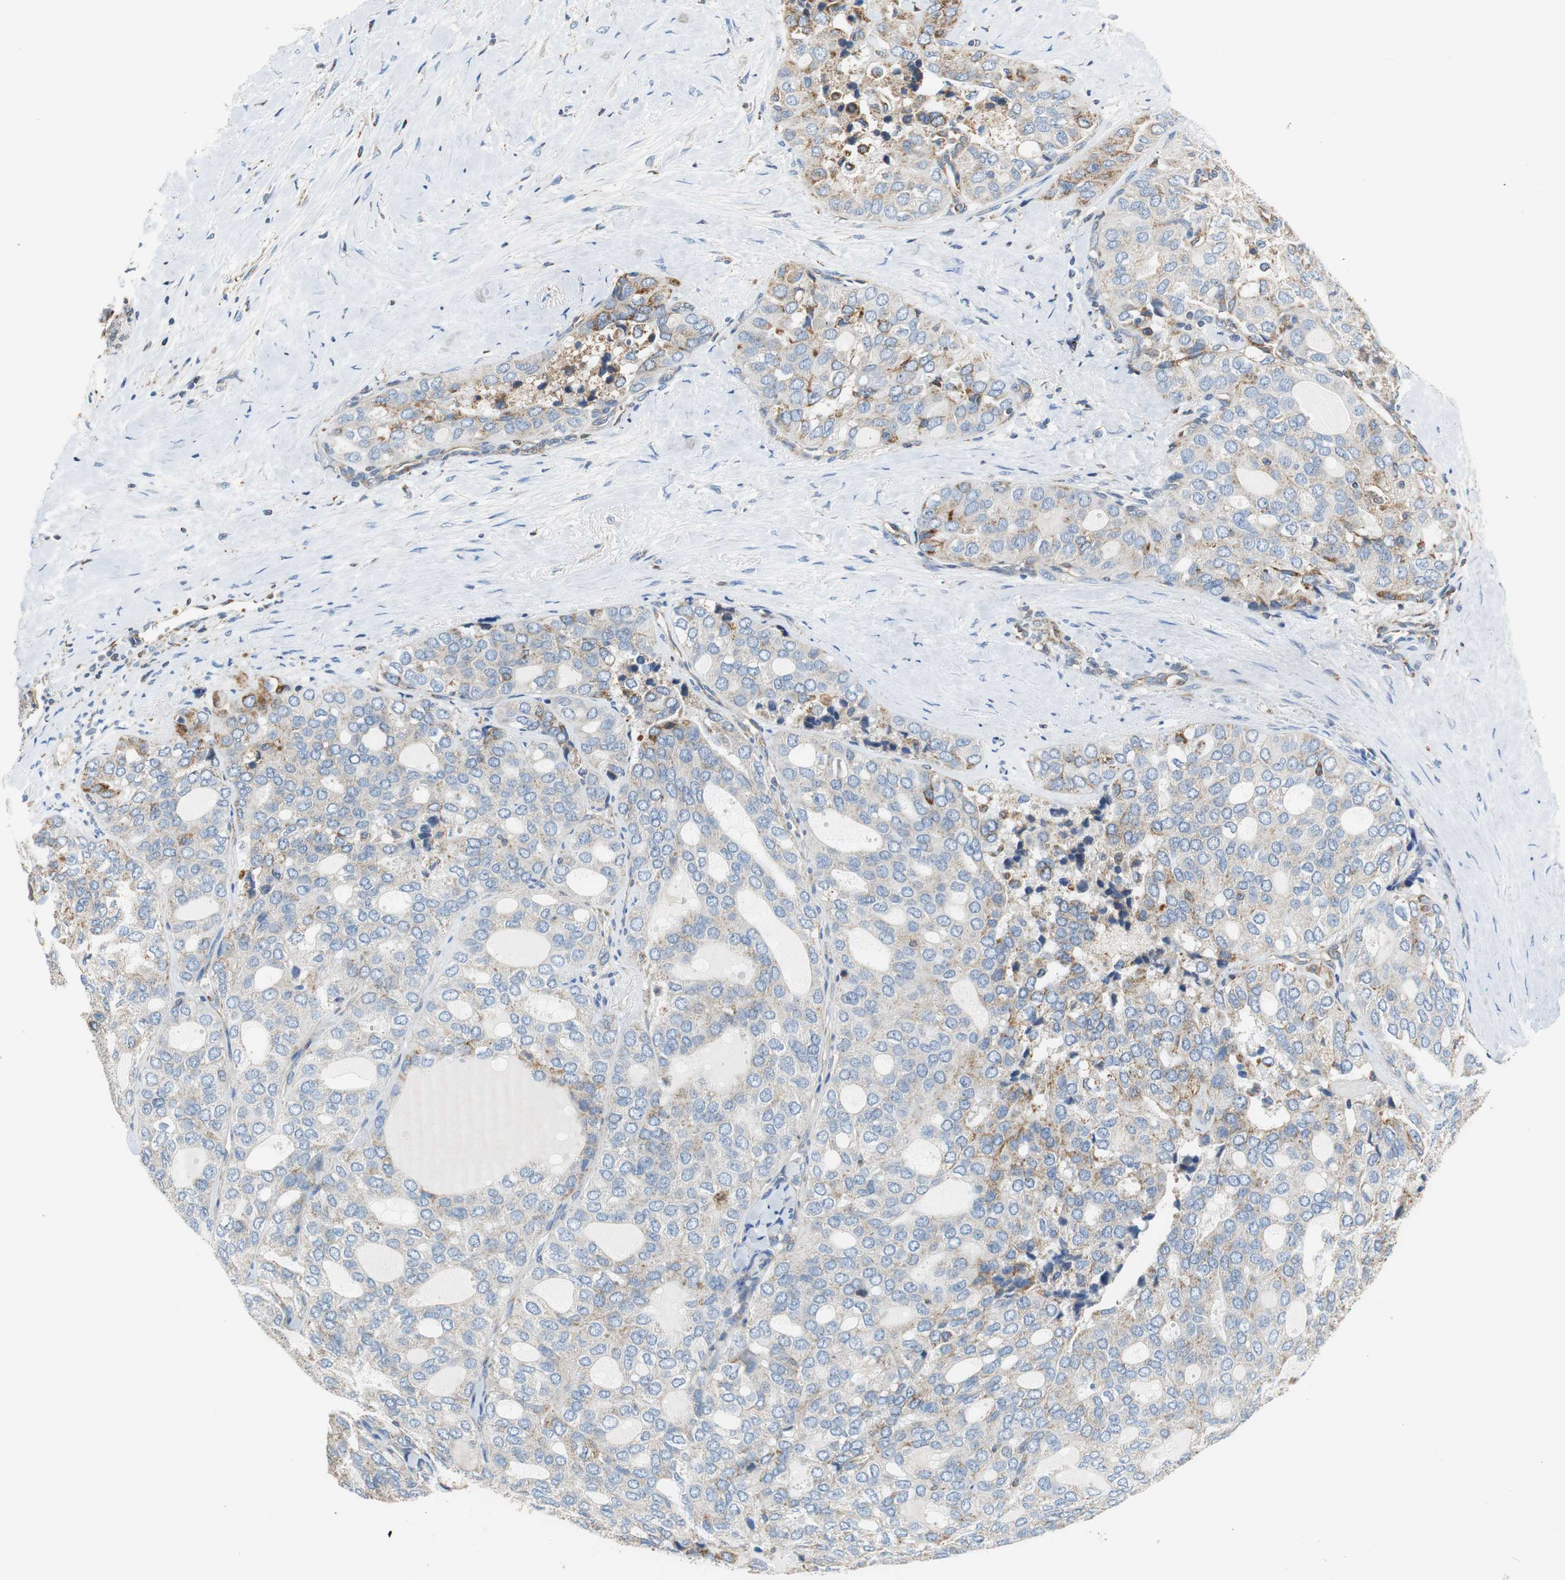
{"staining": {"intensity": "weak", "quantity": "25%-75%", "location": "cytoplasmic/membranous"}, "tissue": "thyroid cancer", "cell_type": "Tumor cells", "image_type": "cancer", "snomed": [{"axis": "morphology", "description": "Follicular adenoma carcinoma, NOS"}, {"axis": "topography", "description": "Thyroid gland"}], "caption": "Approximately 25%-75% of tumor cells in human thyroid follicular adenoma carcinoma exhibit weak cytoplasmic/membranous protein staining as visualized by brown immunohistochemical staining.", "gene": "GSTK1", "patient": {"sex": "male", "age": 75}}